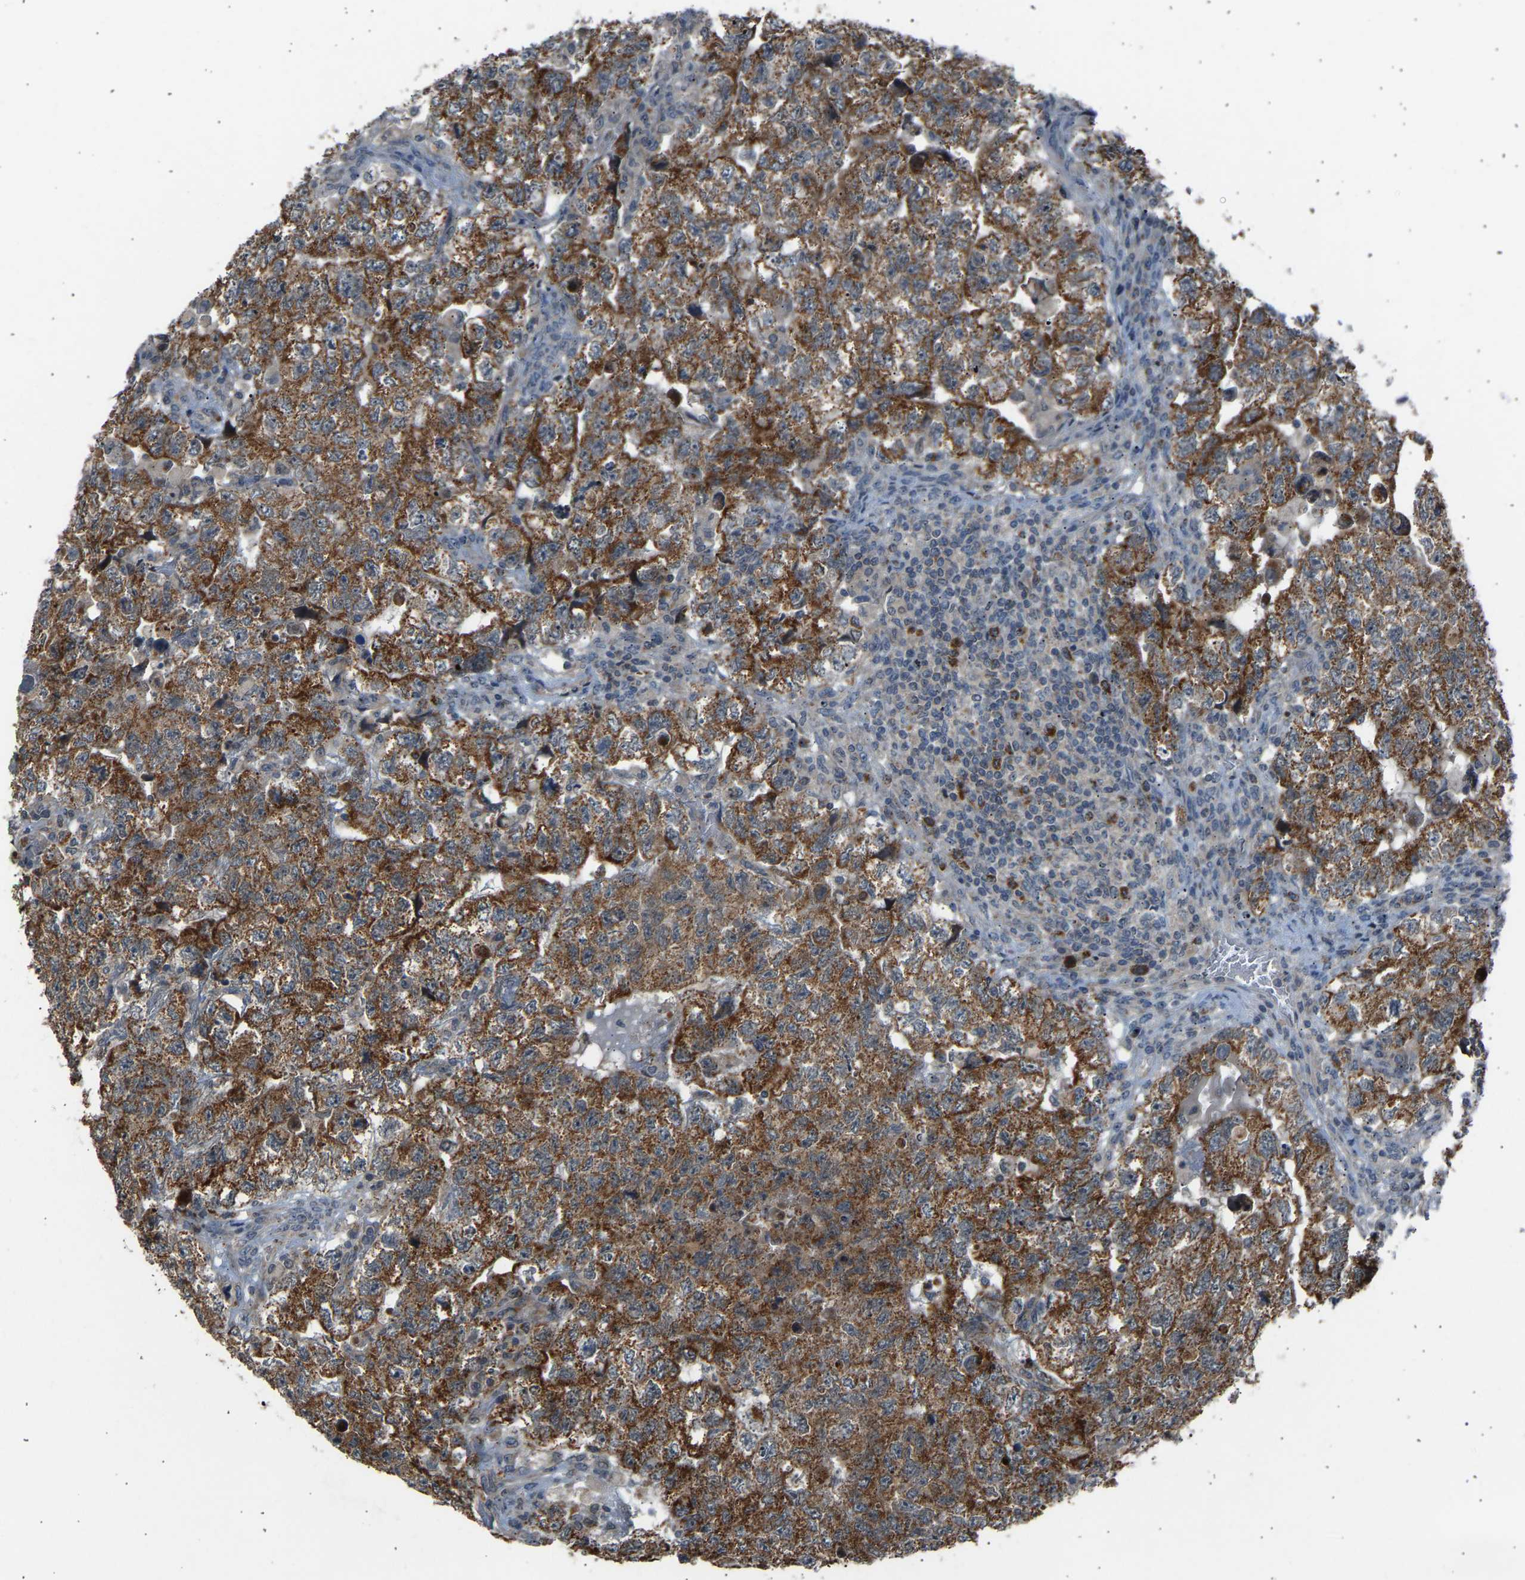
{"staining": {"intensity": "strong", "quantity": ">75%", "location": "cytoplasmic/membranous"}, "tissue": "testis cancer", "cell_type": "Tumor cells", "image_type": "cancer", "snomed": [{"axis": "morphology", "description": "Carcinoma, Embryonal, NOS"}, {"axis": "topography", "description": "Testis"}], "caption": "An immunohistochemistry (IHC) image of tumor tissue is shown. Protein staining in brown shows strong cytoplasmic/membranous positivity in testis embryonal carcinoma within tumor cells.", "gene": "SLIRP", "patient": {"sex": "male", "age": 36}}